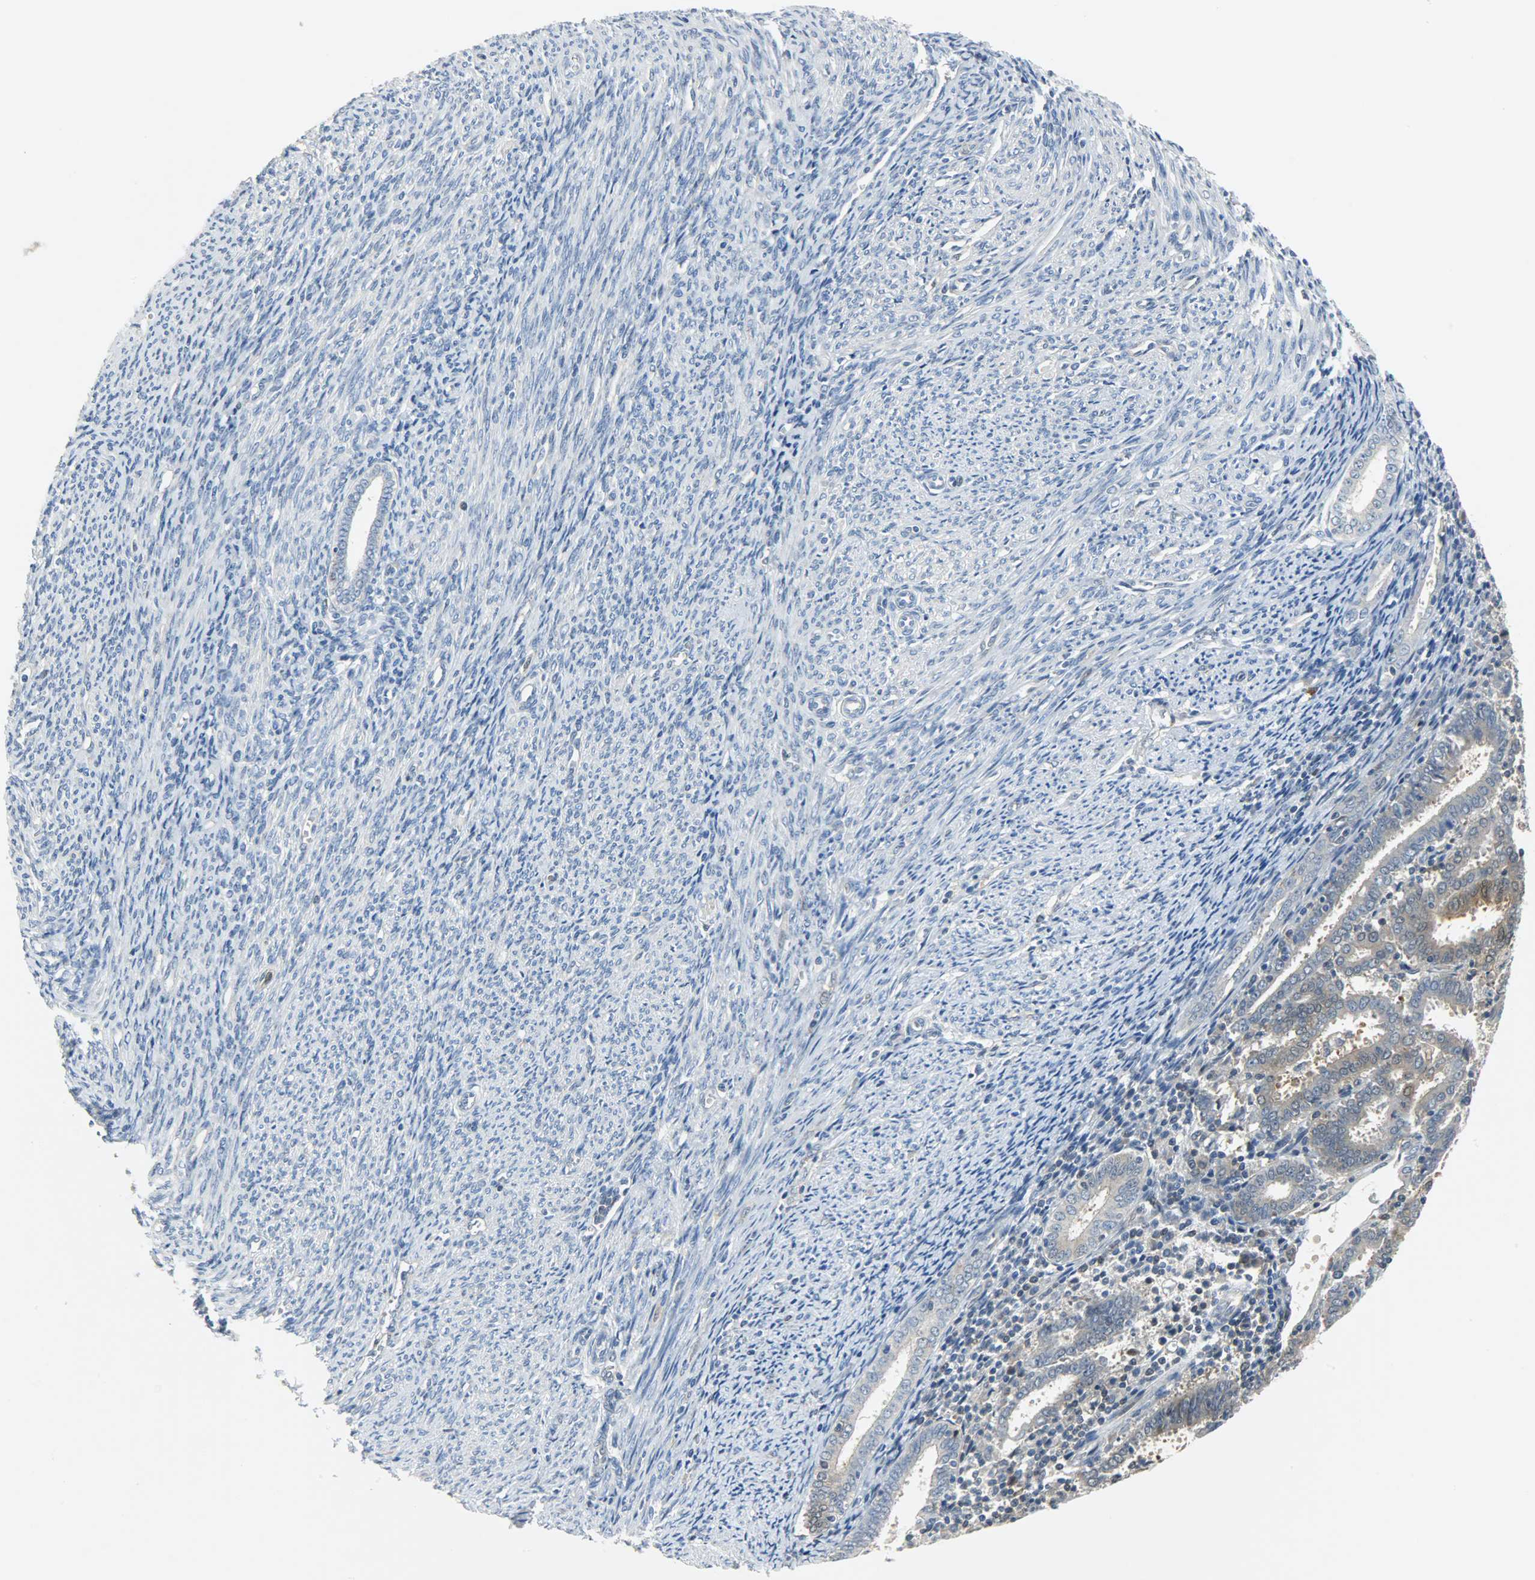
{"staining": {"intensity": "moderate", "quantity": "<25%", "location": "cytoplasmic/membranous"}, "tissue": "endometrial cancer", "cell_type": "Tumor cells", "image_type": "cancer", "snomed": [{"axis": "morphology", "description": "Adenocarcinoma, NOS"}, {"axis": "topography", "description": "Uterus"}], "caption": "Immunohistochemistry staining of endometrial cancer (adenocarcinoma), which reveals low levels of moderate cytoplasmic/membranous staining in approximately <25% of tumor cells indicating moderate cytoplasmic/membranous protein expression. The staining was performed using DAB (3,3'-diaminobenzidine) (brown) for protein detection and nuclei were counterstained in hematoxylin (blue).", "gene": "EIF4EBP1", "patient": {"sex": "female", "age": 83}}